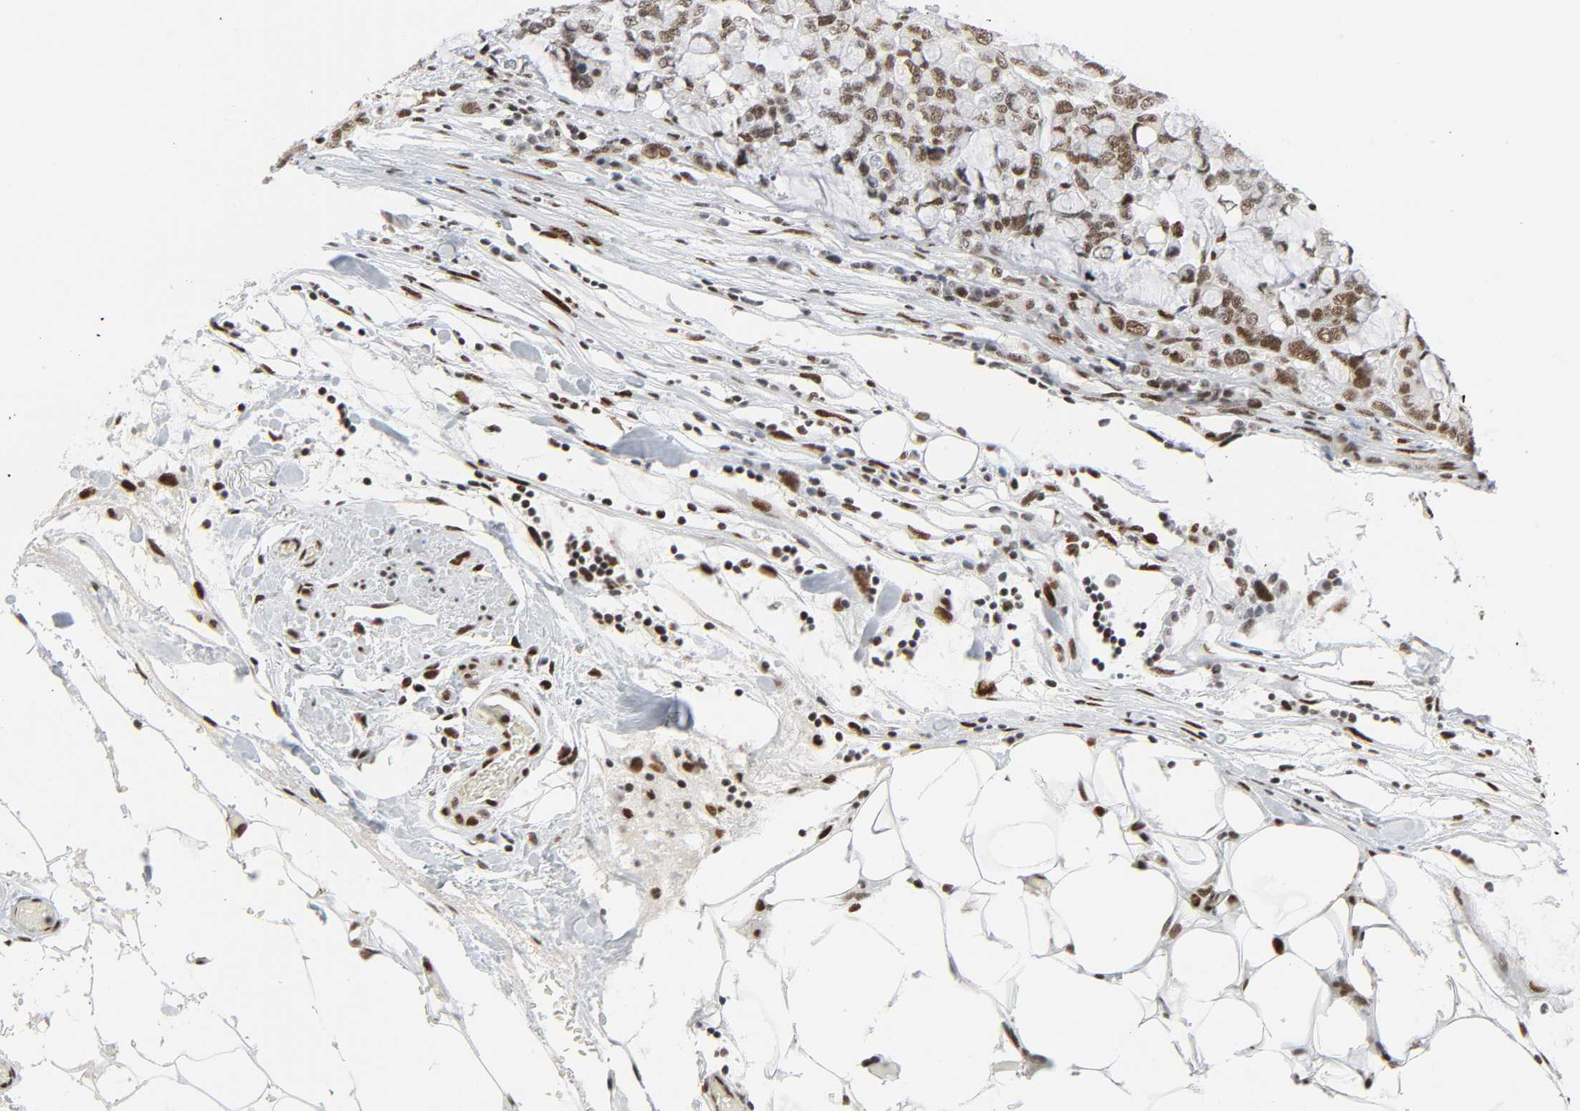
{"staining": {"intensity": "moderate", "quantity": ">75%", "location": "nuclear"}, "tissue": "stomach cancer", "cell_type": "Tumor cells", "image_type": "cancer", "snomed": [{"axis": "morphology", "description": "Adenocarcinoma, NOS"}, {"axis": "topography", "description": "Stomach, lower"}], "caption": "Tumor cells display medium levels of moderate nuclear staining in approximately >75% of cells in human stomach cancer (adenocarcinoma).", "gene": "CDK7", "patient": {"sex": "male", "age": 84}}